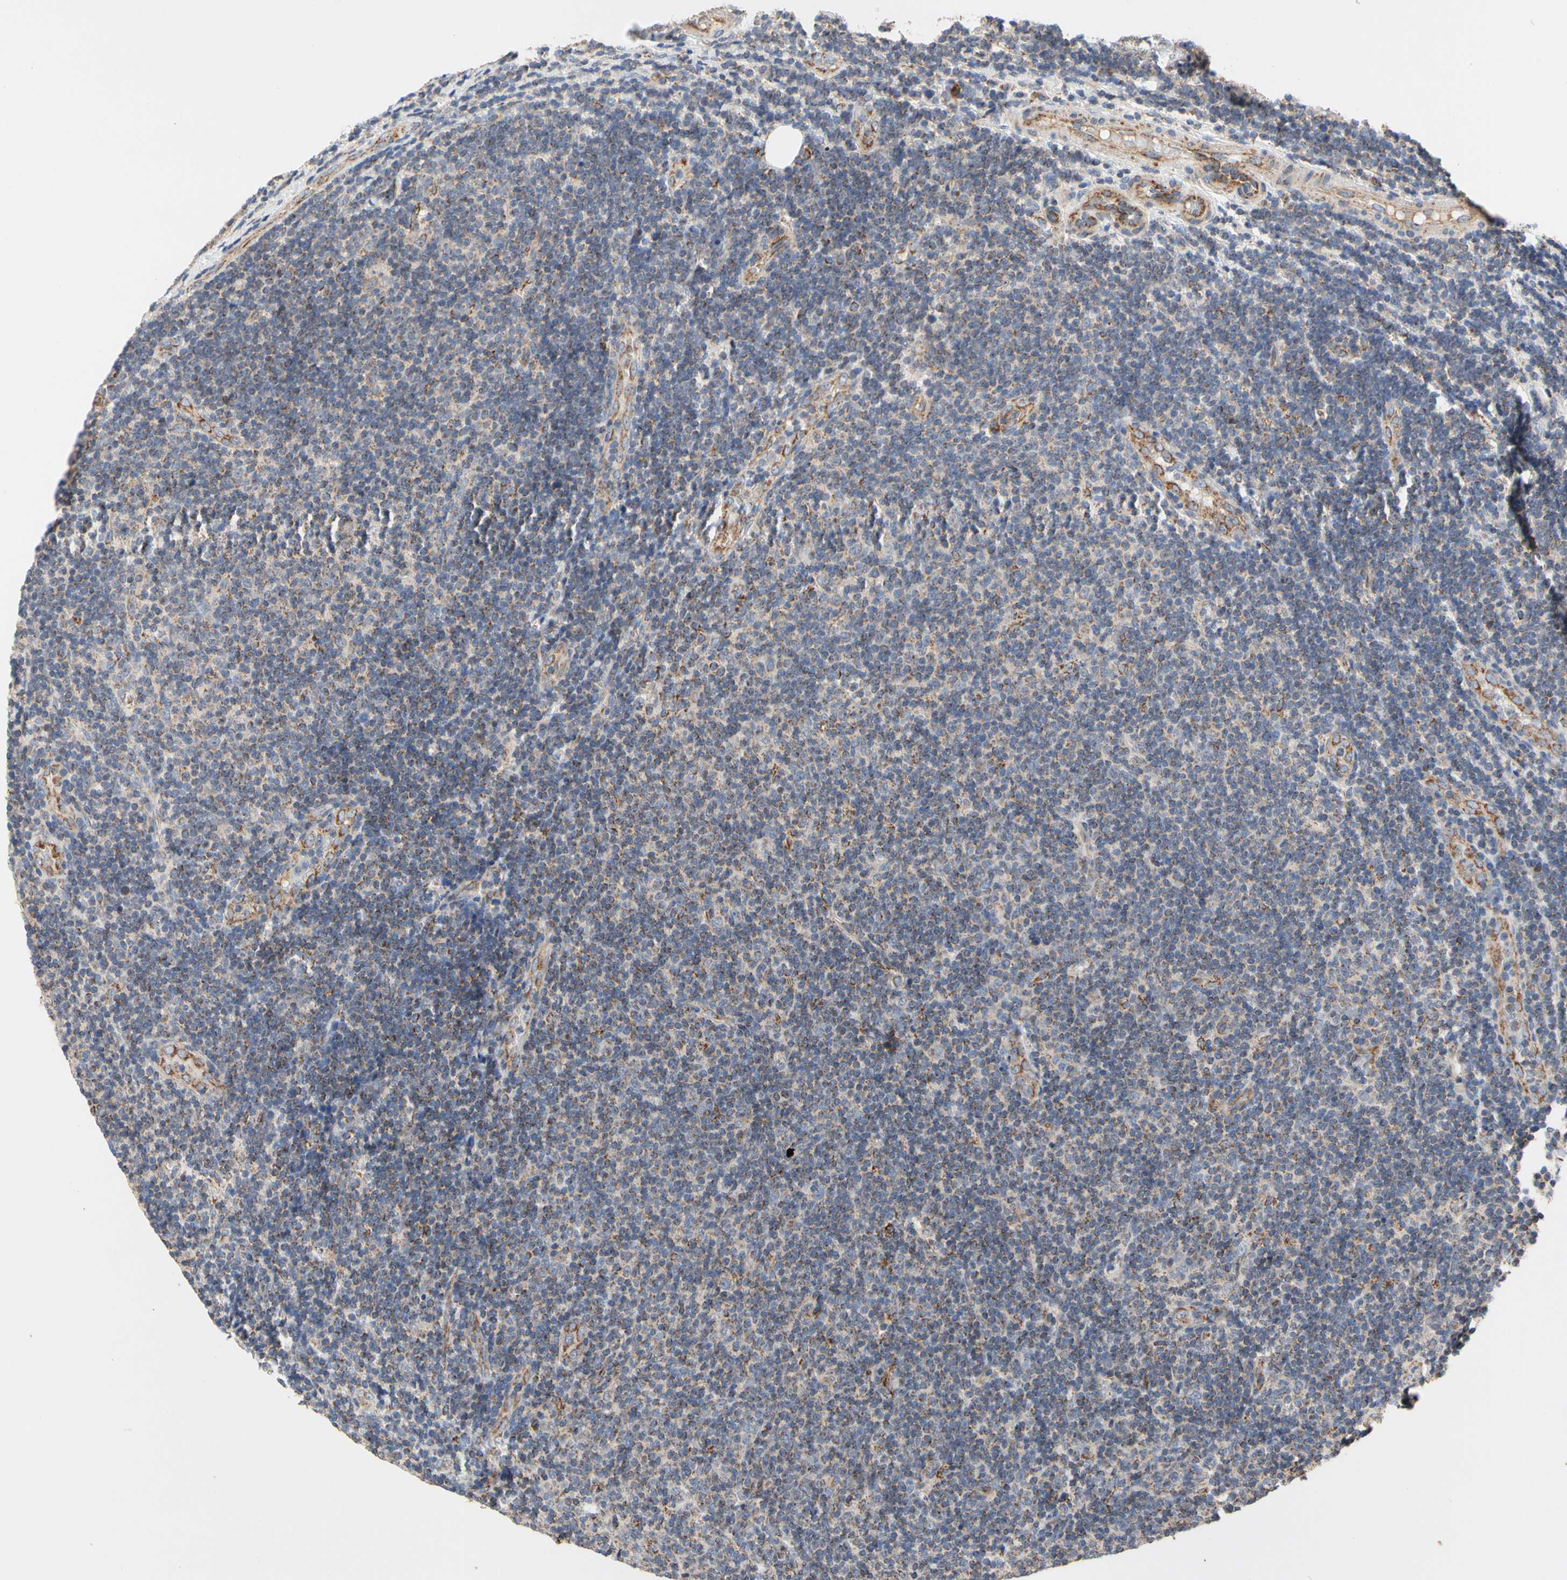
{"staining": {"intensity": "moderate", "quantity": "<25%", "location": "cytoplasmic/membranous"}, "tissue": "lymphoma", "cell_type": "Tumor cells", "image_type": "cancer", "snomed": [{"axis": "morphology", "description": "Malignant lymphoma, non-Hodgkin's type, Low grade"}, {"axis": "topography", "description": "Lymph node"}], "caption": "Malignant lymphoma, non-Hodgkin's type (low-grade) stained with immunohistochemistry (IHC) reveals moderate cytoplasmic/membranous staining in about <25% of tumor cells. (IHC, brightfield microscopy, high magnification).", "gene": "GPD2", "patient": {"sex": "male", "age": 83}}